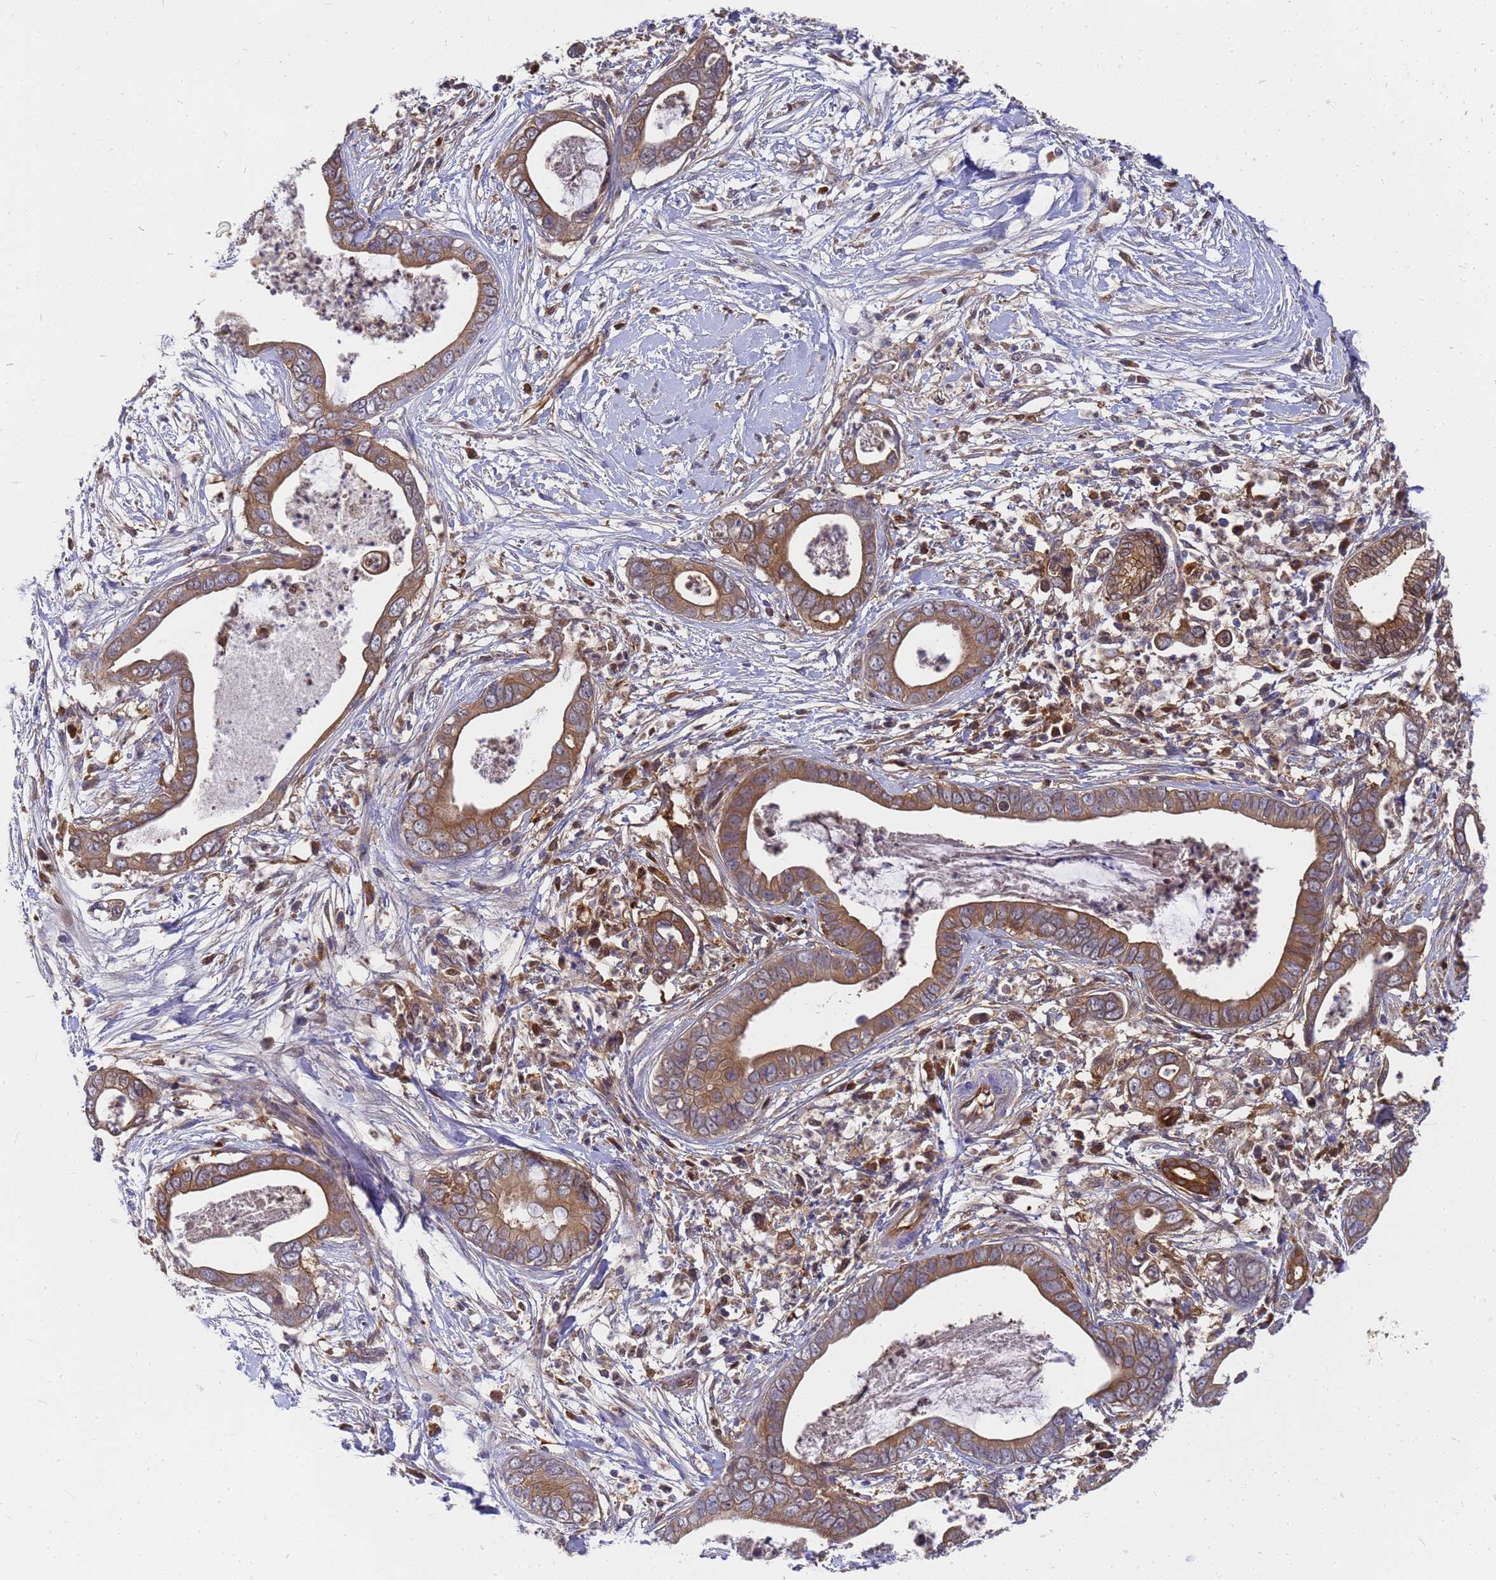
{"staining": {"intensity": "moderate", "quantity": ">75%", "location": "cytoplasmic/membranous"}, "tissue": "pancreatic cancer", "cell_type": "Tumor cells", "image_type": "cancer", "snomed": [{"axis": "morphology", "description": "Adenocarcinoma, NOS"}, {"axis": "topography", "description": "Pancreas"}], "caption": "Moderate cytoplasmic/membranous protein staining is identified in approximately >75% of tumor cells in adenocarcinoma (pancreatic).", "gene": "SLC35E2B", "patient": {"sex": "male", "age": 75}}